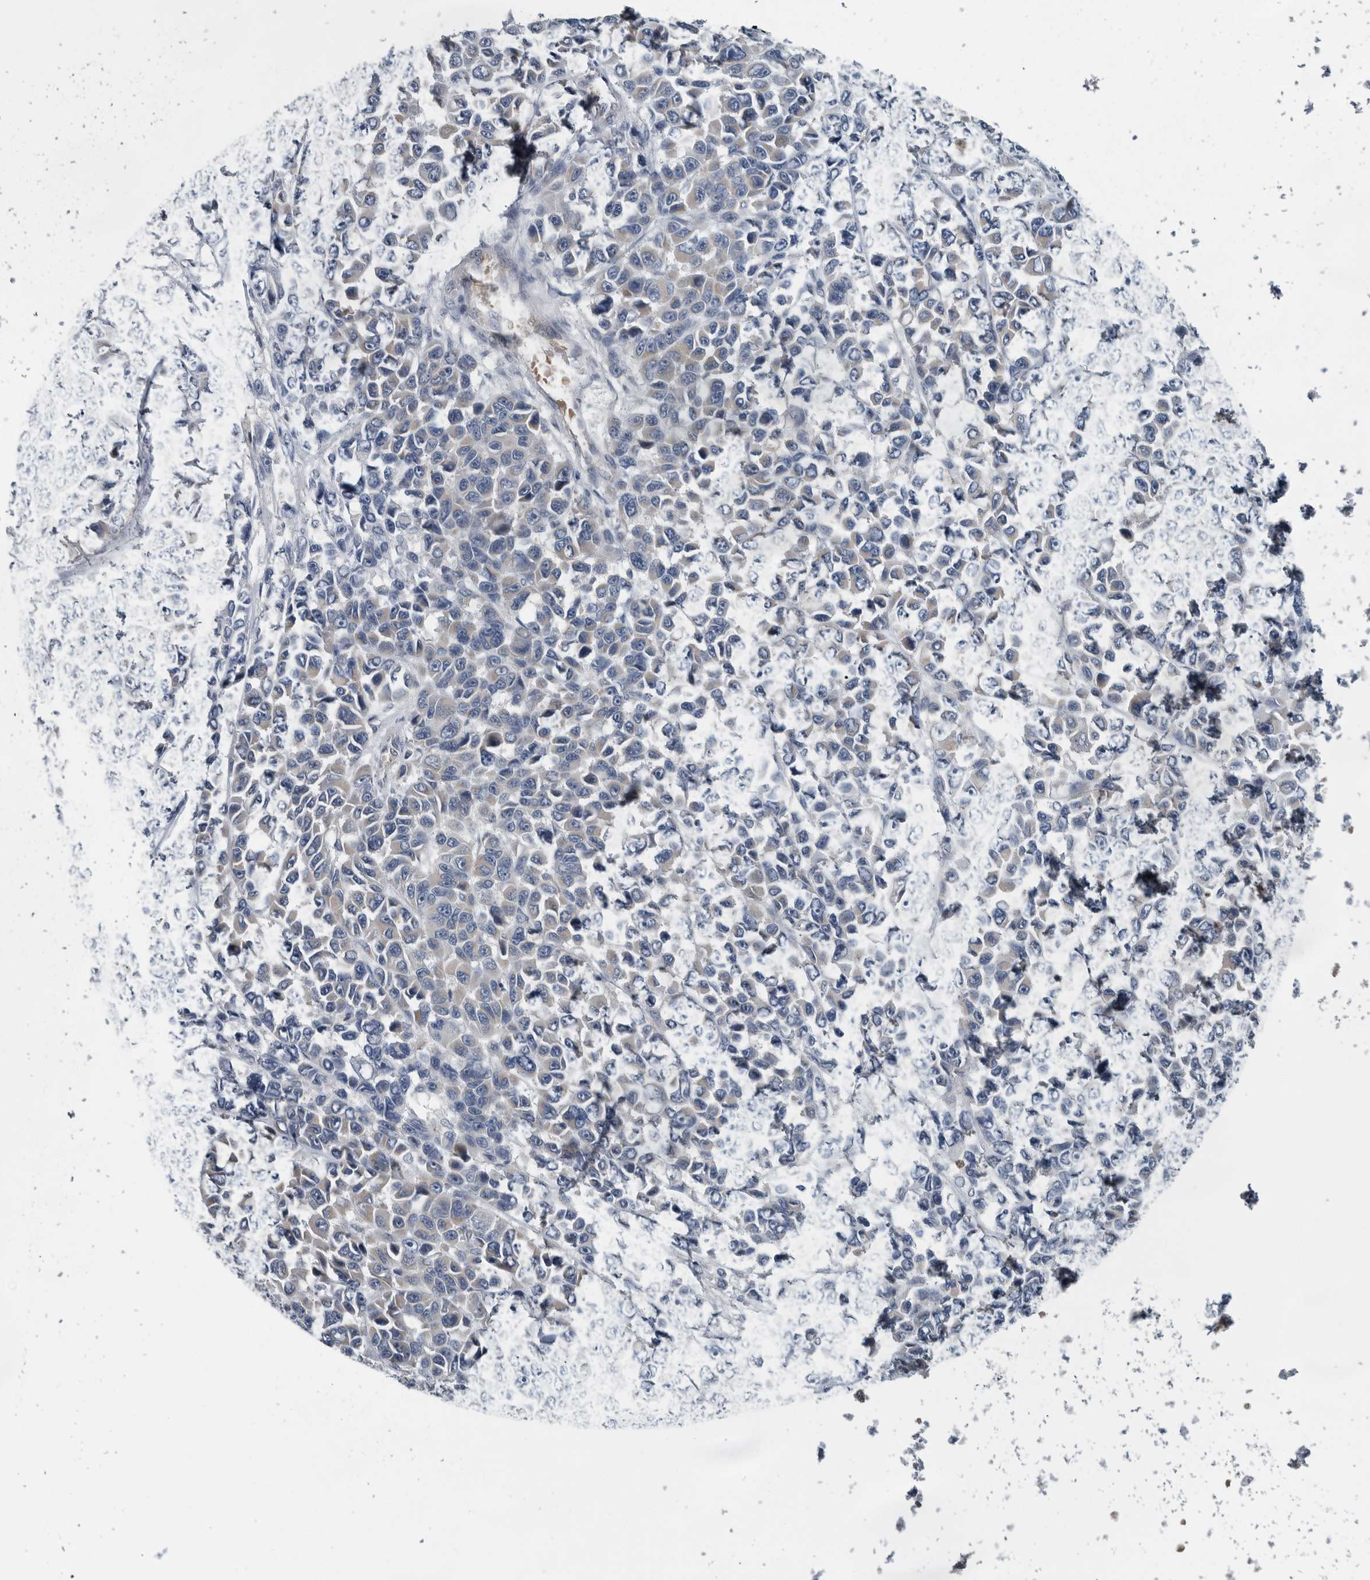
{"staining": {"intensity": "negative", "quantity": "none", "location": "none"}, "tissue": "melanoma", "cell_type": "Tumor cells", "image_type": "cancer", "snomed": [{"axis": "morphology", "description": "Malignant melanoma, NOS"}, {"axis": "topography", "description": "Skin"}], "caption": "Tumor cells show no significant protein positivity in melanoma.", "gene": "MPP3", "patient": {"sex": "male", "age": 53}}